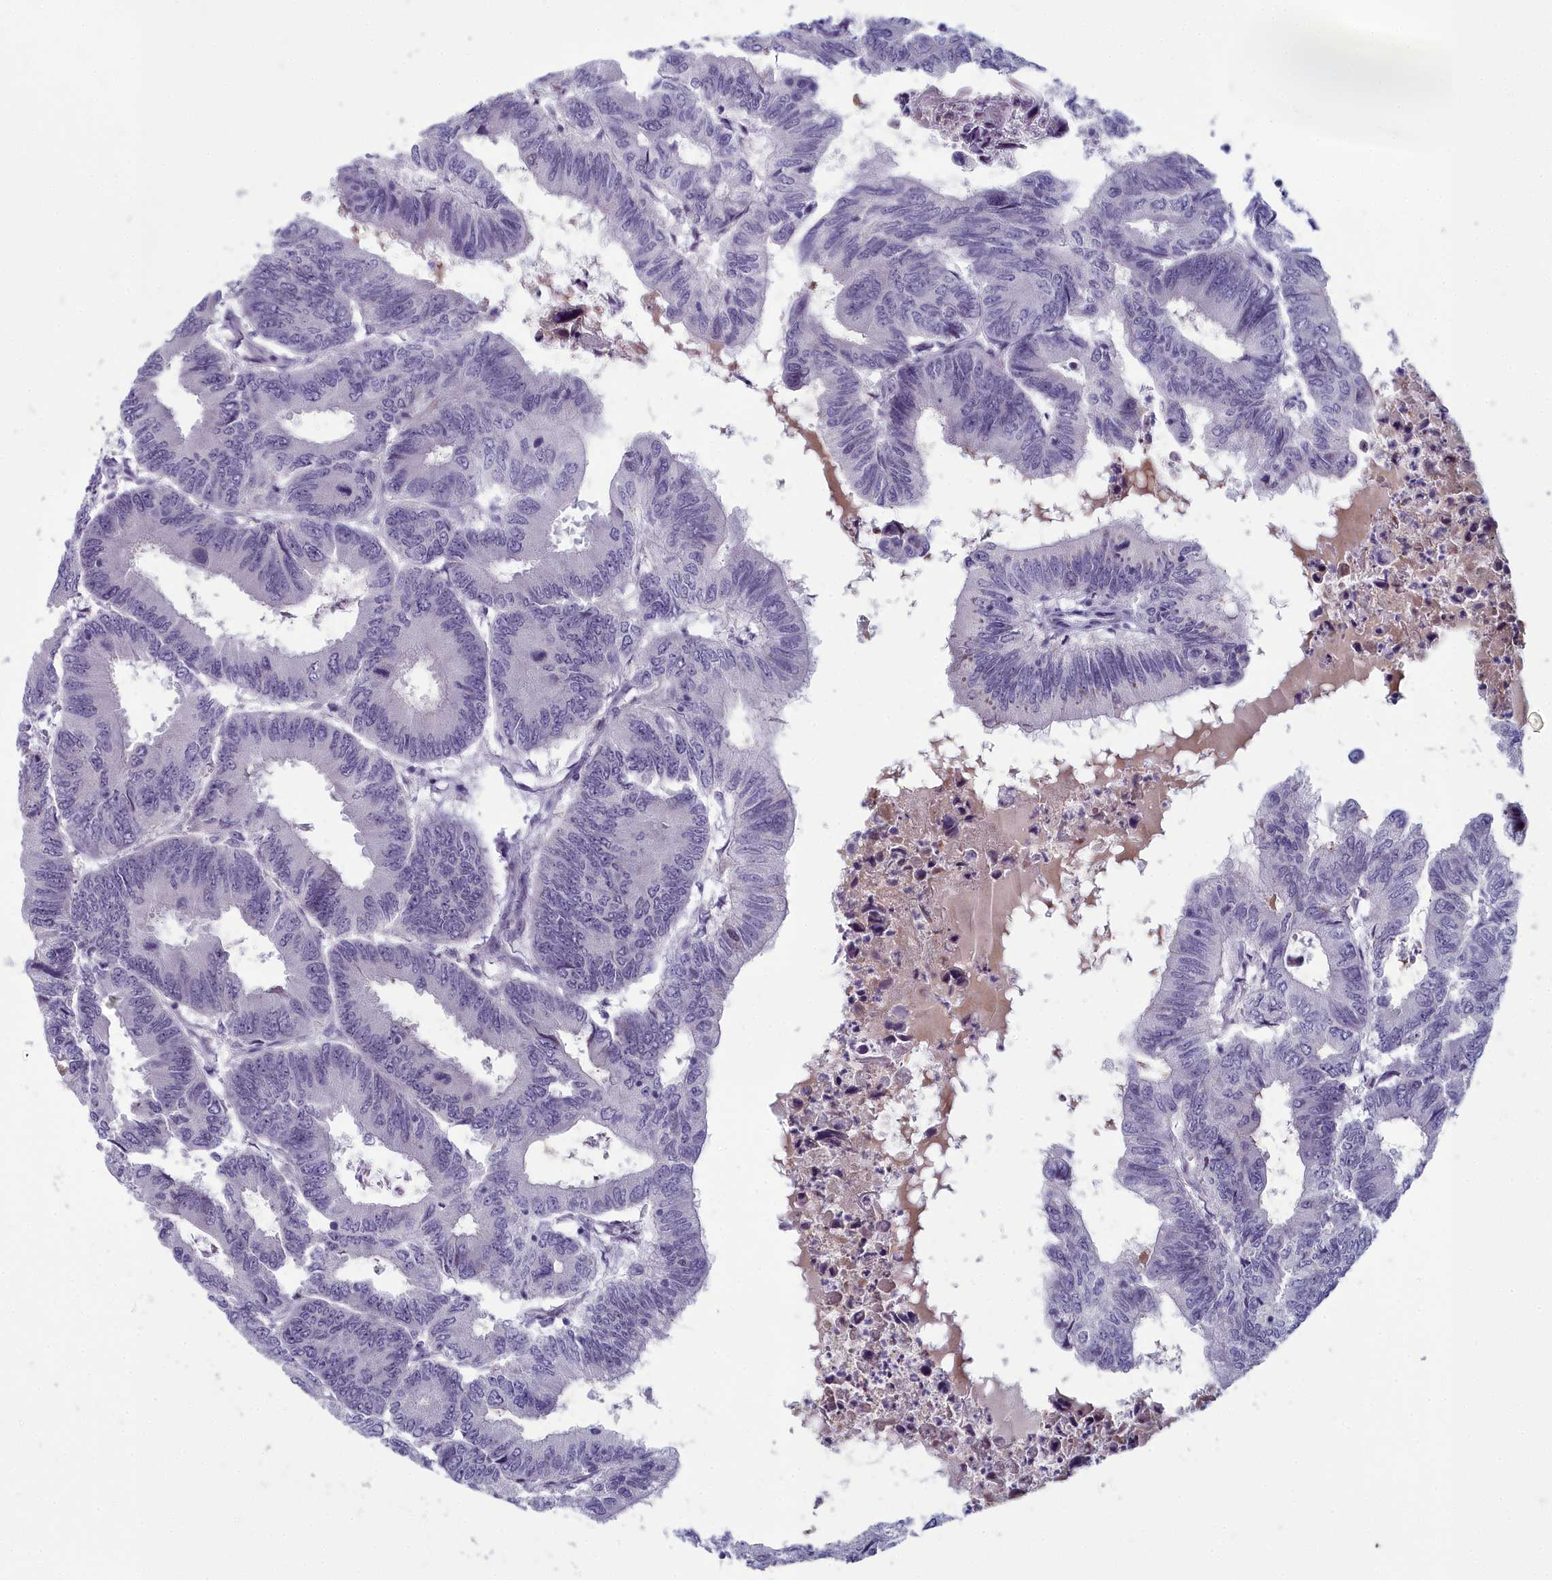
{"staining": {"intensity": "negative", "quantity": "none", "location": "none"}, "tissue": "colorectal cancer", "cell_type": "Tumor cells", "image_type": "cancer", "snomed": [{"axis": "morphology", "description": "Adenocarcinoma, NOS"}, {"axis": "topography", "description": "Colon"}], "caption": "There is no significant staining in tumor cells of adenocarcinoma (colorectal).", "gene": "INSYN2A", "patient": {"sex": "male", "age": 85}}